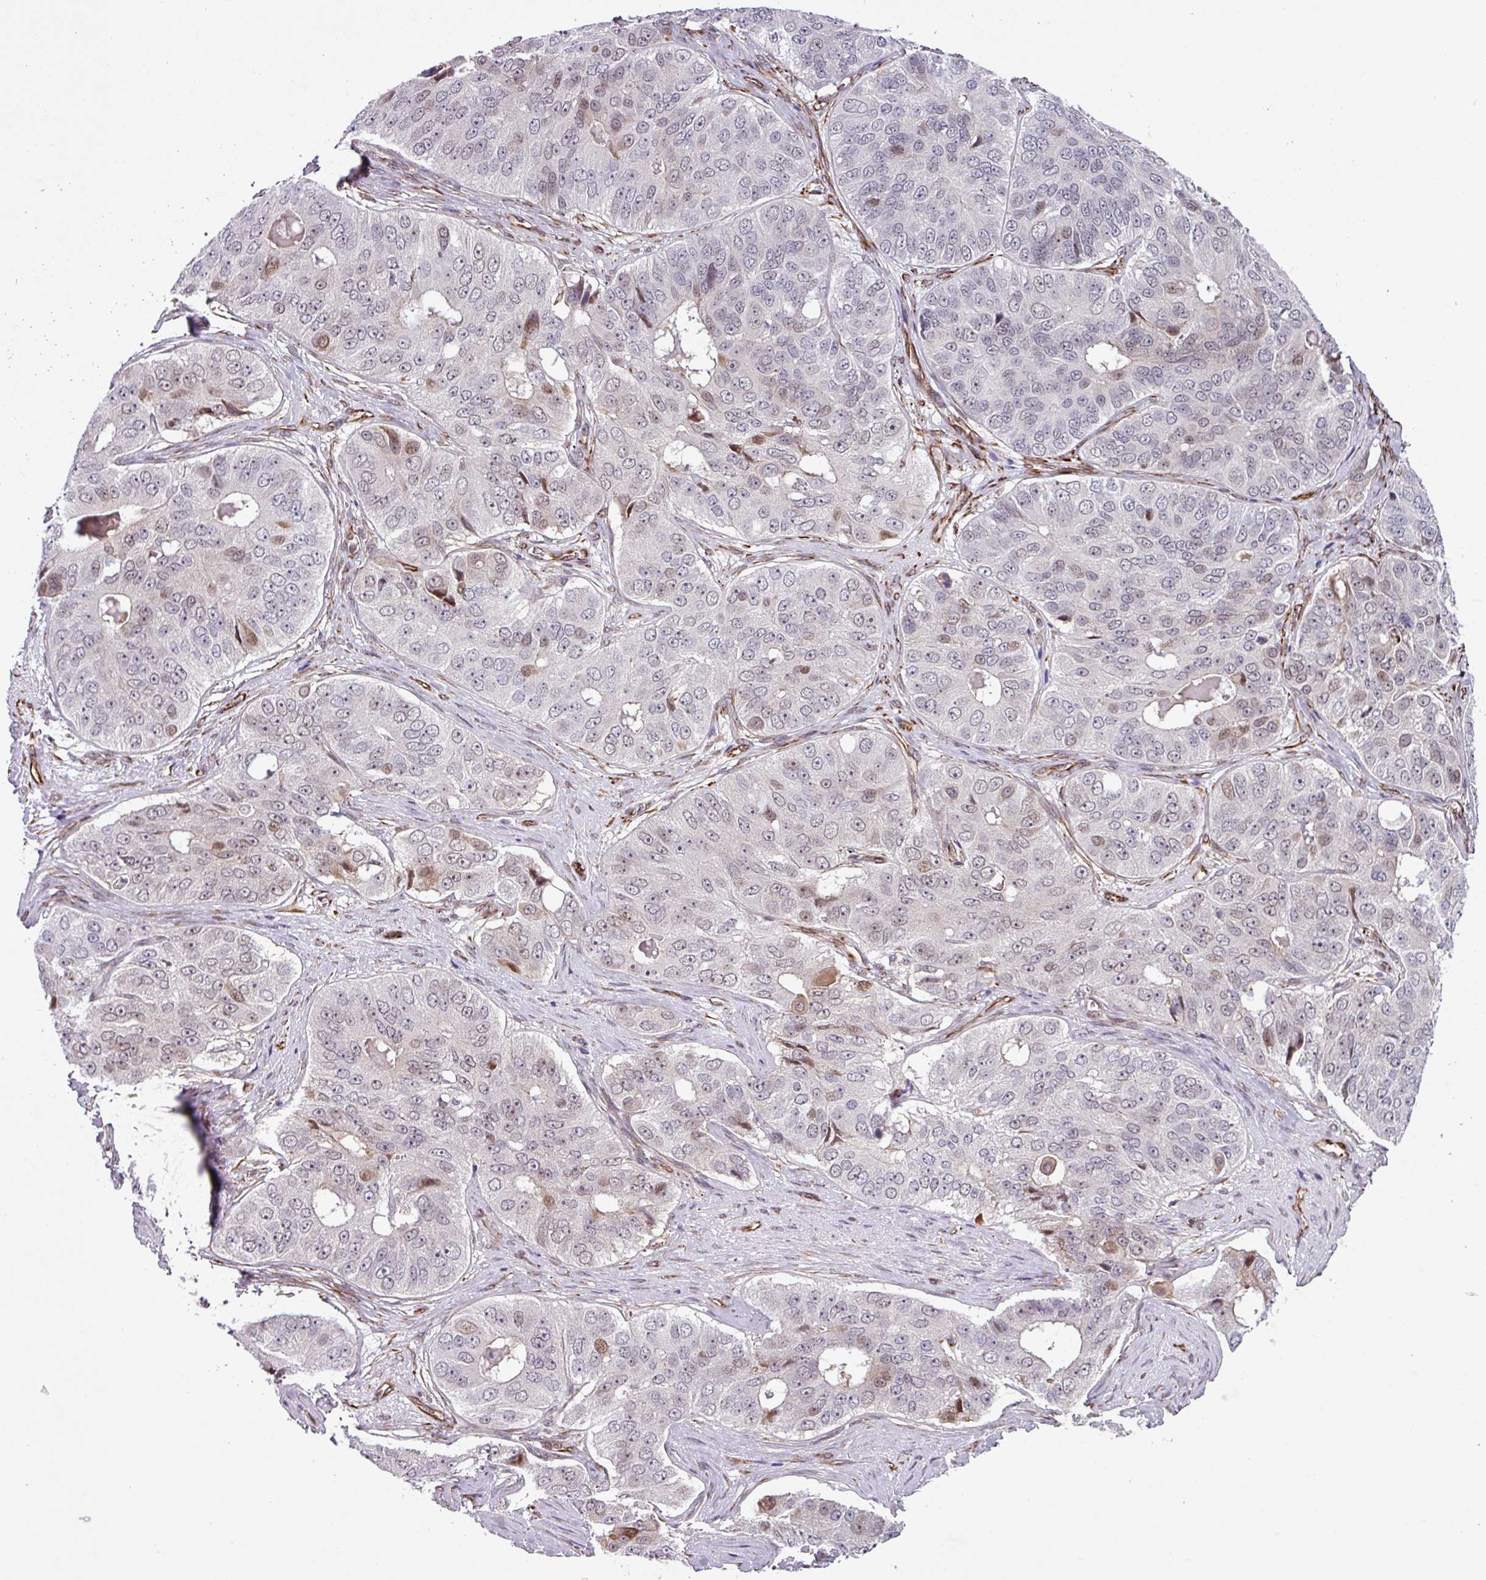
{"staining": {"intensity": "weak", "quantity": "<25%", "location": "nuclear"}, "tissue": "ovarian cancer", "cell_type": "Tumor cells", "image_type": "cancer", "snomed": [{"axis": "morphology", "description": "Carcinoma, endometroid"}, {"axis": "topography", "description": "Ovary"}], "caption": "Human ovarian cancer stained for a protein using immunohistochemistry (IHC) shows no expression in tumor cells.", "gene": "CHD3", "patient": {"sex": "female", "age": 51}}